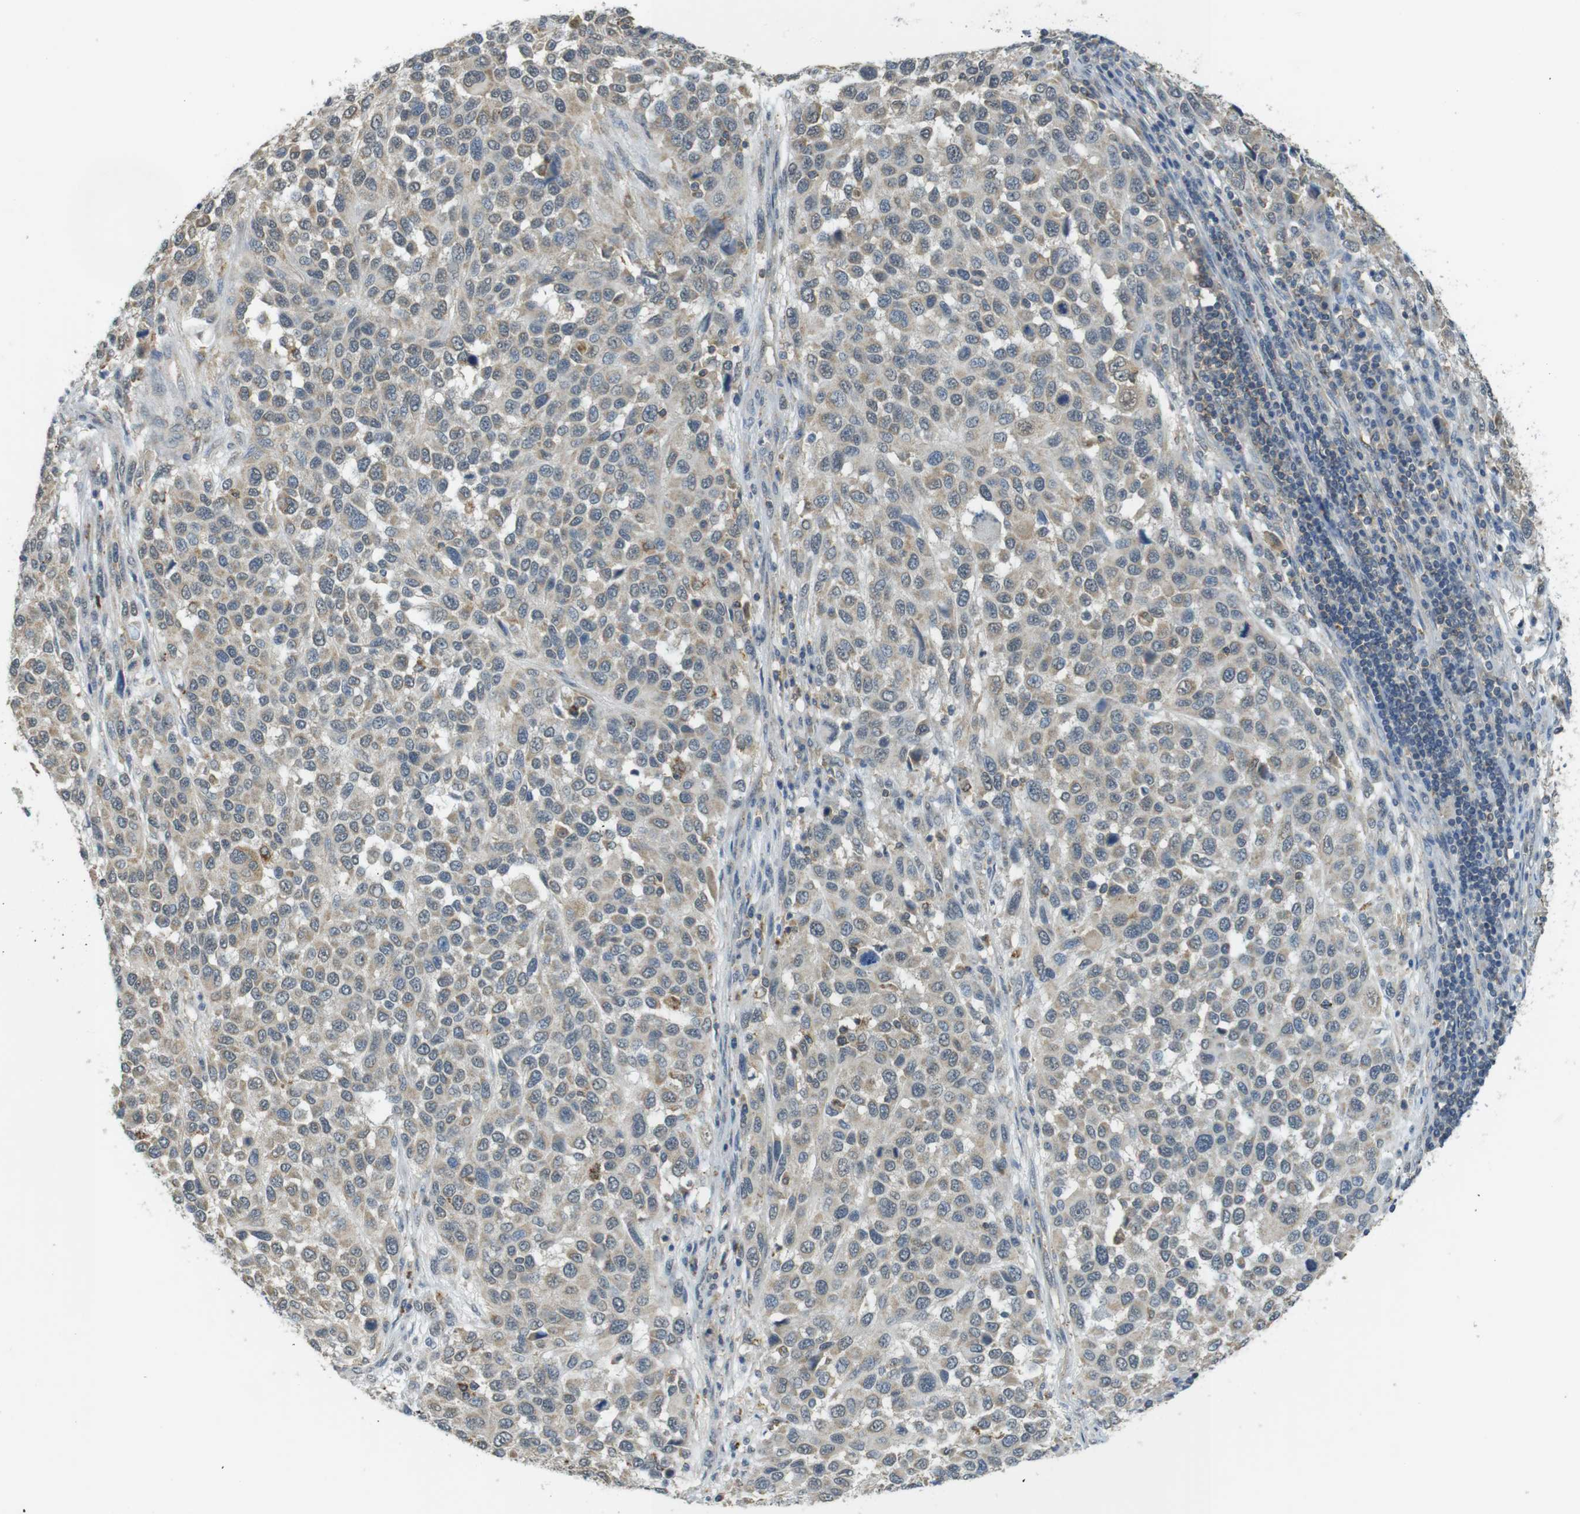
{"staining": {"intensity": "weak", "quantity": "<25%", "location": "cytoplasmic/membranous"}, "tissue": "melanoma", "cell_type": "Tumor cells", "image_type": "cancer", "snomed": [{"axis": "morphology", "description": "Malignant melanoma, Metastatic site"}, {"axis": "topography", "description": "Lymph node"}], "caption": "An image of melanoma stained for a protein exhibits no brown staining in tumor cells.", "gene": "BRI3BP", "patient": {"sex": "male", "age": 61}}